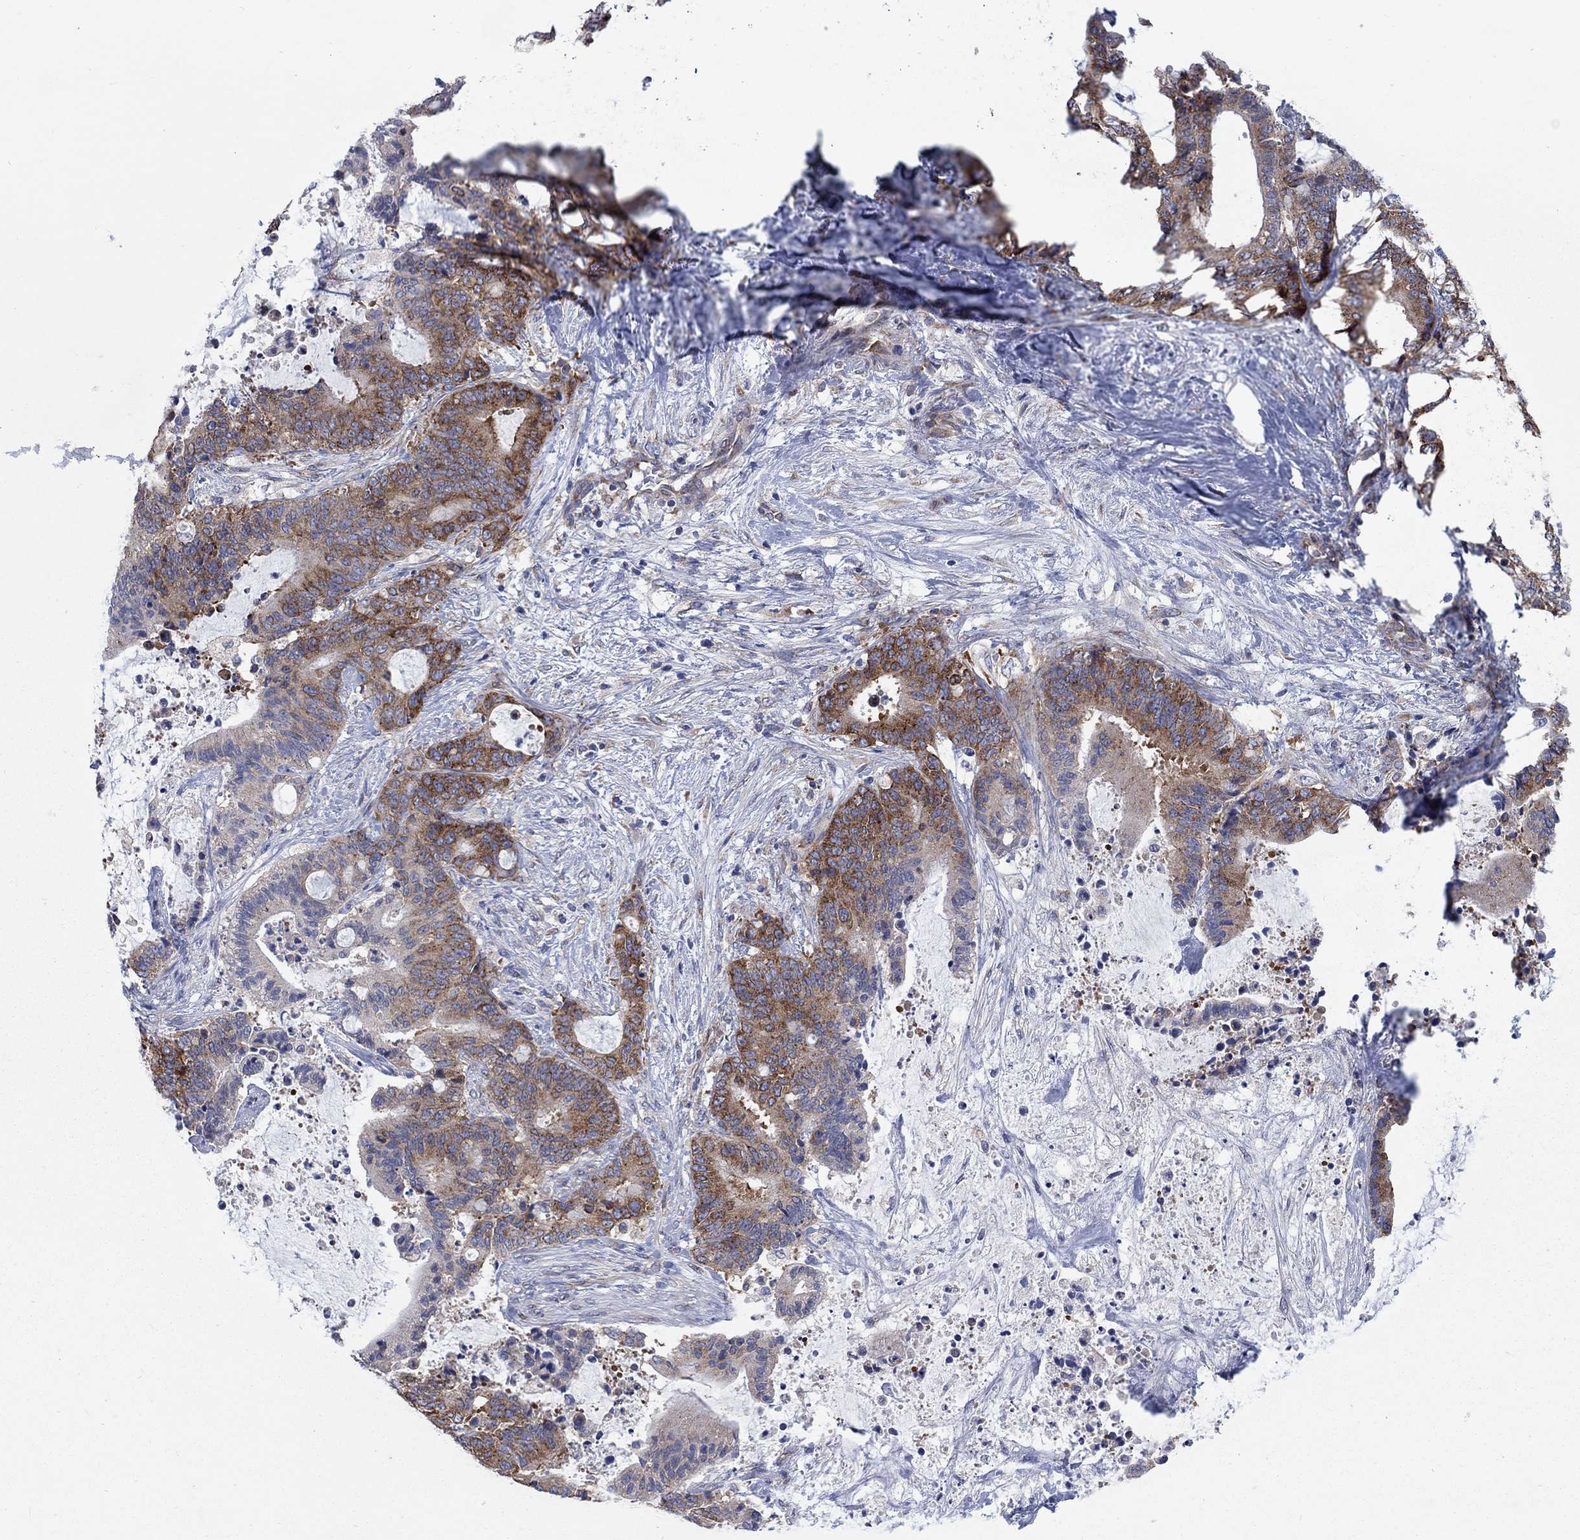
{"staining": {"intensity": "strong", "quantity": "25%-75%", "location": "cytoplasmic/membranous"}, "tissue": "liver cancer", "cell_type": "Tumor cells", "image_type": "cancer", "snomed": [{"axis": "morphology", "description": "Cholangiocarcinoma"}, {"axis": "topography", "description": "Liver"}], "caption": "Protein expression analysis of human cholangiocarcinoma (liver) reveals strong cytoplasmic/membranous positivity in approximately 25%-75% of tumor cells. Using DAB (3,3'-diaminobenzidine) (brown) and hematoxylin (blue) stains, captured at high magnification using brightfield microscopy.", "gene": "TMEM59", "patient": {"sex": "female", "age": 73}}